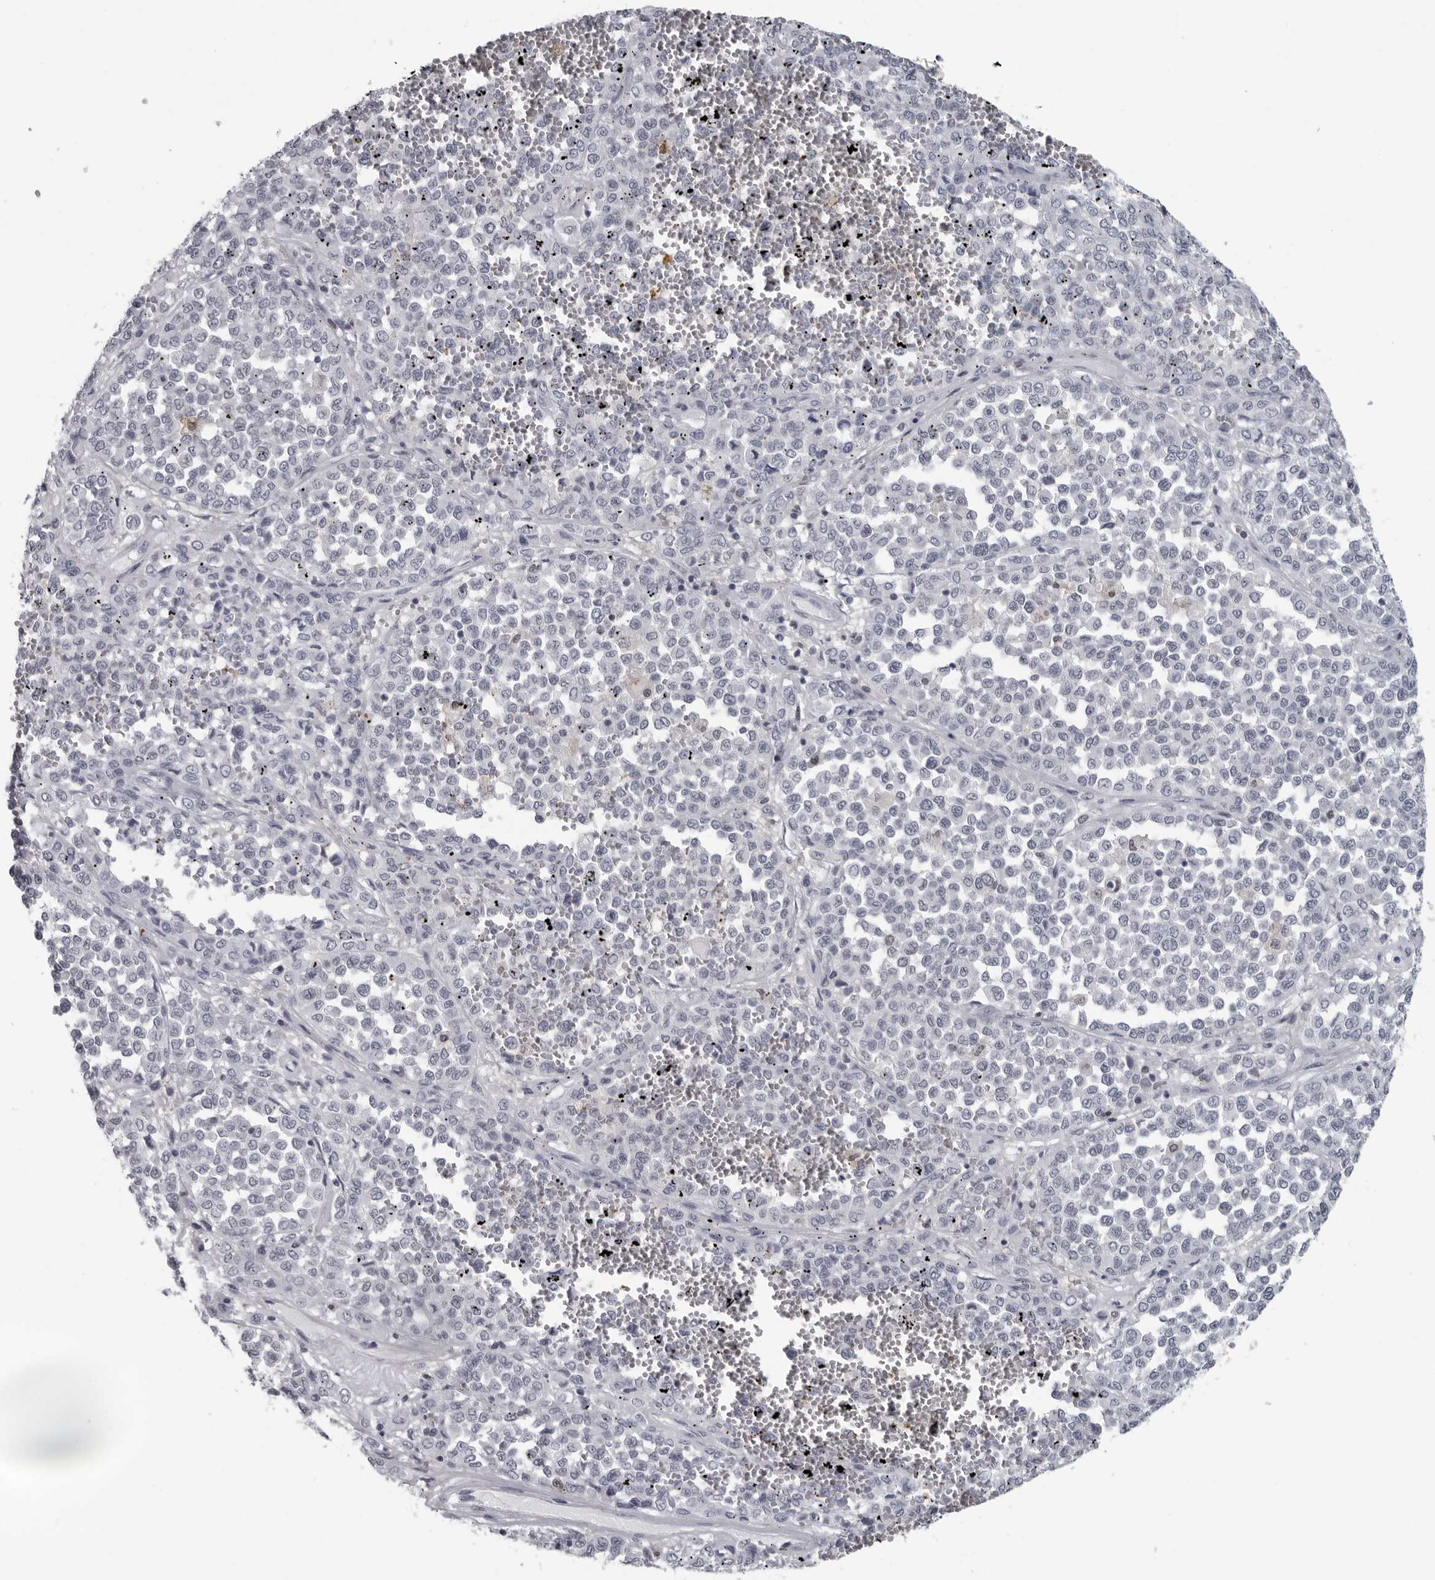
{"staining": {"intensity": "negative", "quantity": "none", "location": "none"}, "tissue": "melanoma", "cell_type": "Tumor cells", "image_type": "cancer", "snomed": [{"axis": "morphology", "description": "Malignant melanoma, Metastatic site"}, {"axis": "topography", "description": "Pancreas"}], "caption": "Tumor cells show no significant protein positivity in melanoma.", "gene": "LZIC", "patient": {"sex": "female", "age": 30}}